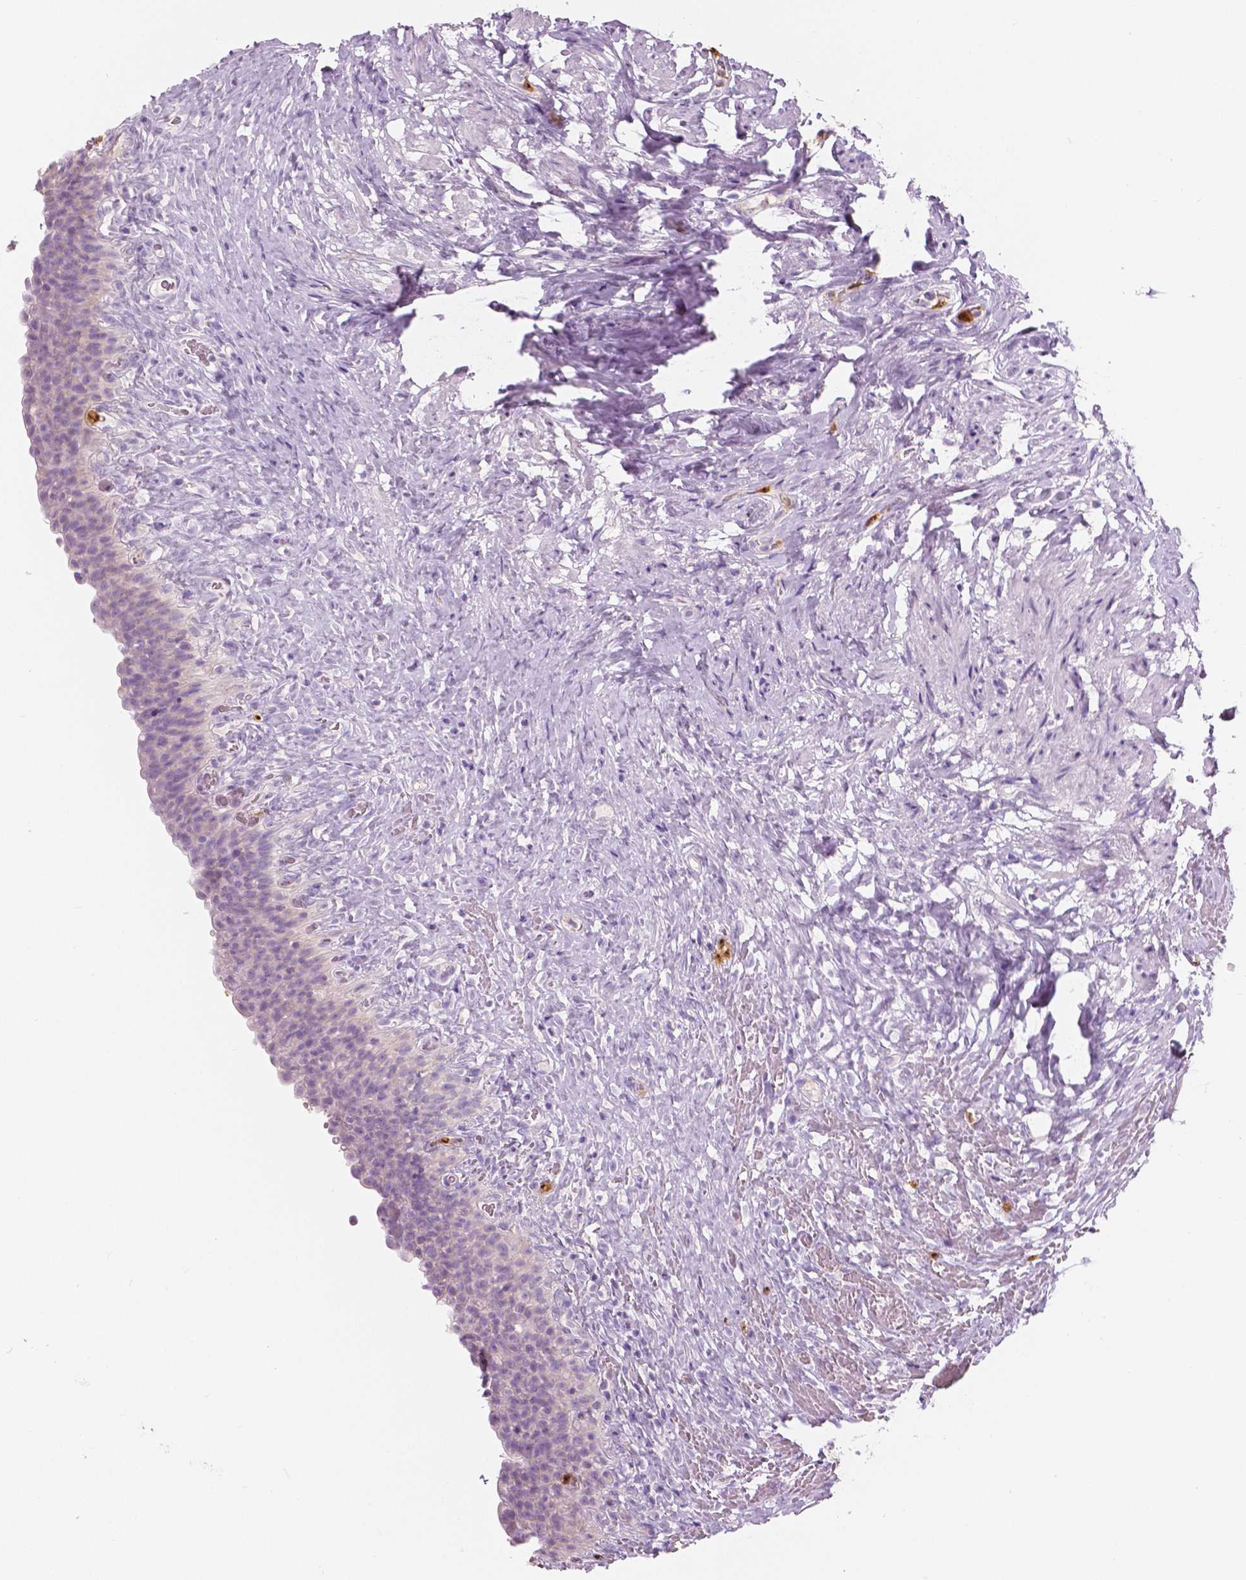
{"staining": {"intensity": "negative", "quantity": "none", "location": "none"}, "tissue": "urinary bladder", "cell_type": "Urothelial cells", "image_type": "normal", "snomed": [{"axis": "morphology", "description": "Normal tissue, NOS"}, {"axis": "topography", "description": "Urinary bladder"}, {"axis": "topography", "description": "Prostate"}], "caption": "DAB immunohistochemical staining of unremarkable urinary bladder demonstrates no significant expression in urothelial cells. Brightfield microscopy of immunohistochemistry (IHC) stained with DAB (3,3'-diaminobenzidine) (brown) and hematoxylin (blue), captured at high magnification.", "gene": "CXCR2", "patient": {"sex": "male", "age": 76}}